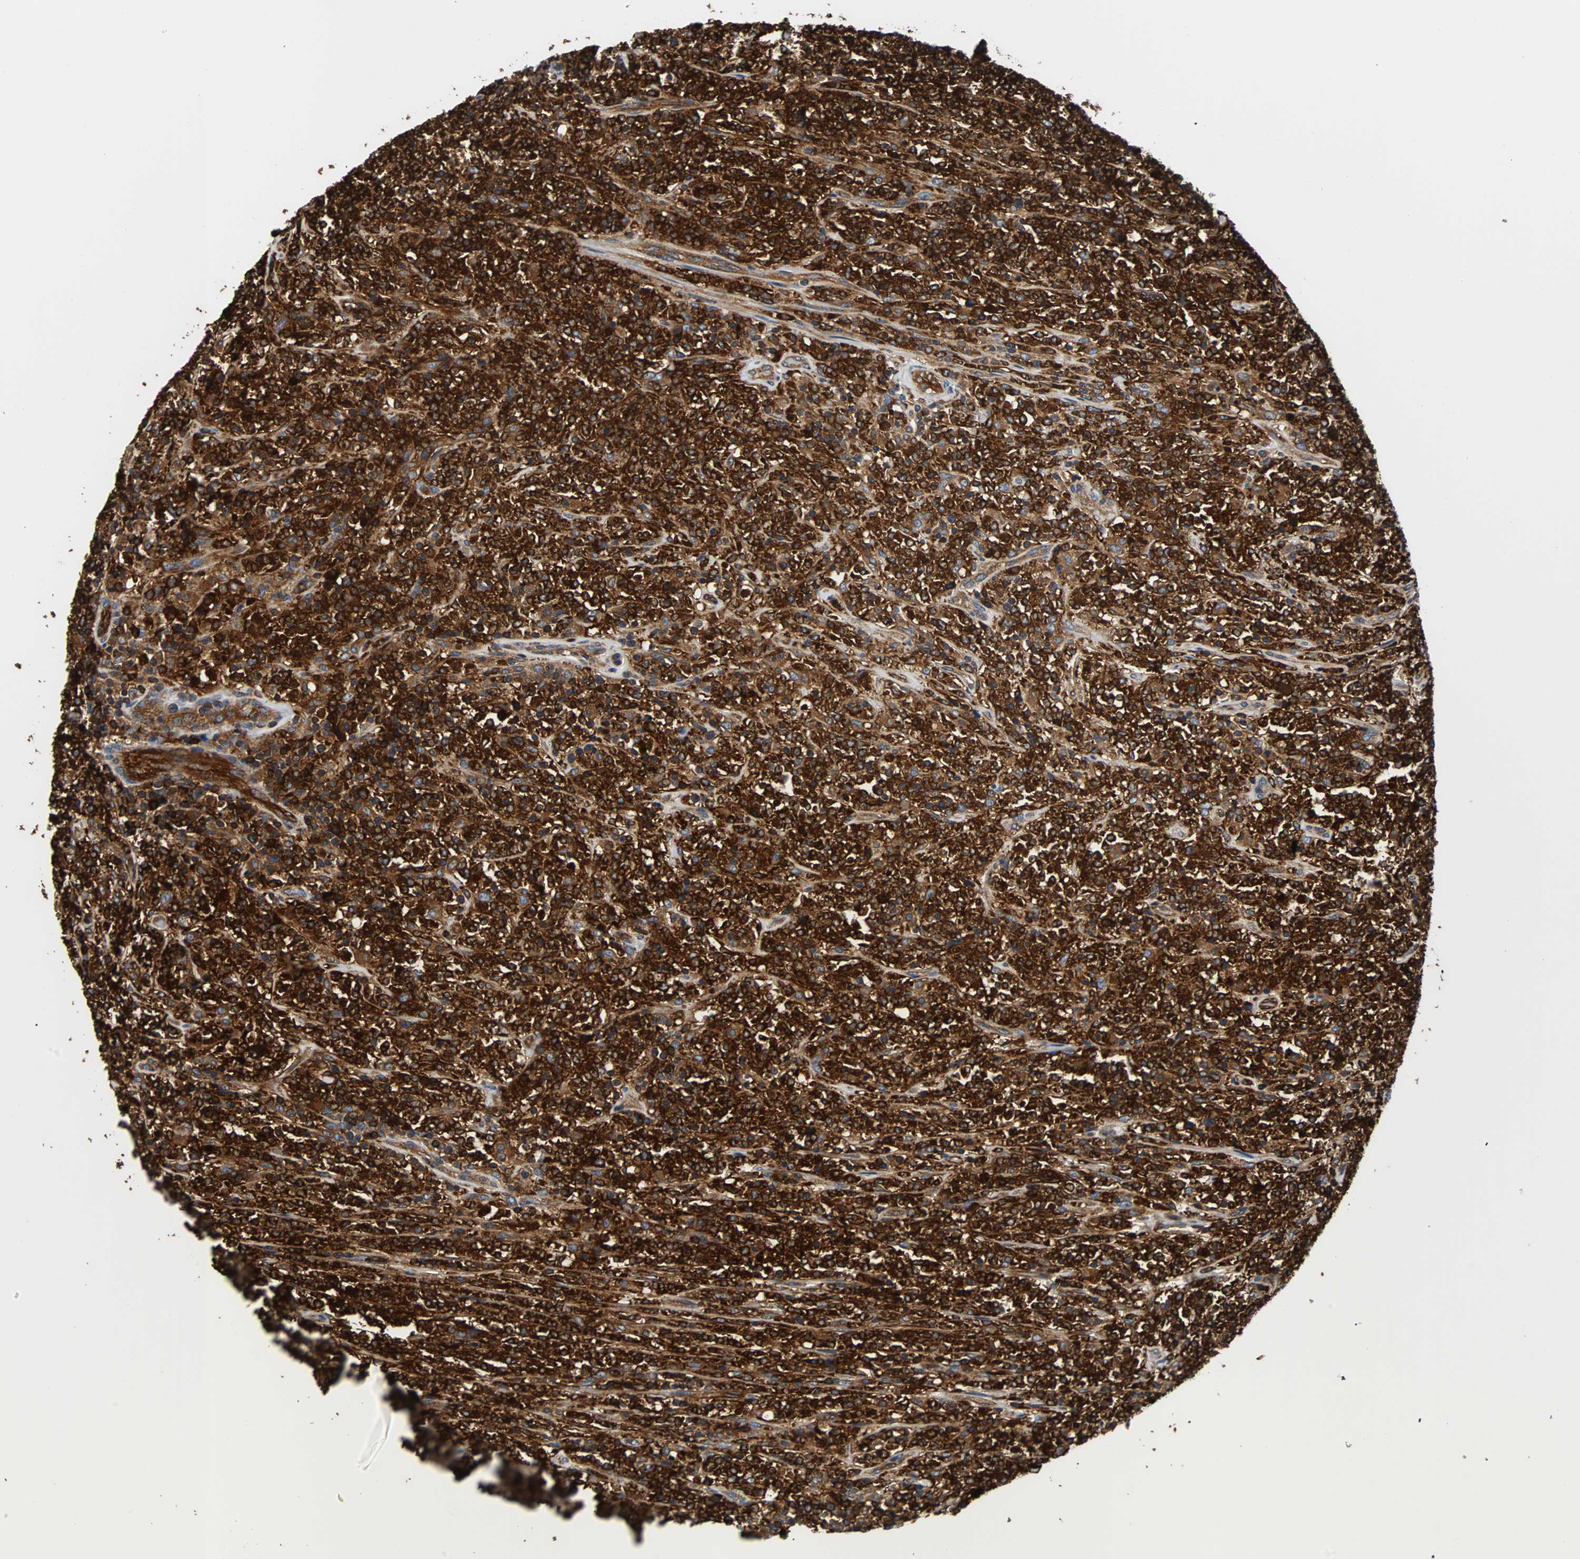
{"staining": {"intensity": "strong", "quantity": ">75%", "location": "cytoplasmic/membranous"}, "tissue": "lymphoma", "cell_type": "Tumor cells", "image_type": "cancer", "snomed": [{"axis": "morphology", "description": "Malignant lymphoma, non-Hodgkin's type, High grade"}, {"axis": "topography", "description": "Soft tissue"}], "caption": "IHC histopathology image of human lymphoma stained for a protein (brown), which demonstrates high levels of strong cytoplasmic/membranous expression in approximately >75% of tumor cells.", "gene": "PLCG2", "patient": {"sex": "male", "age": 18}}